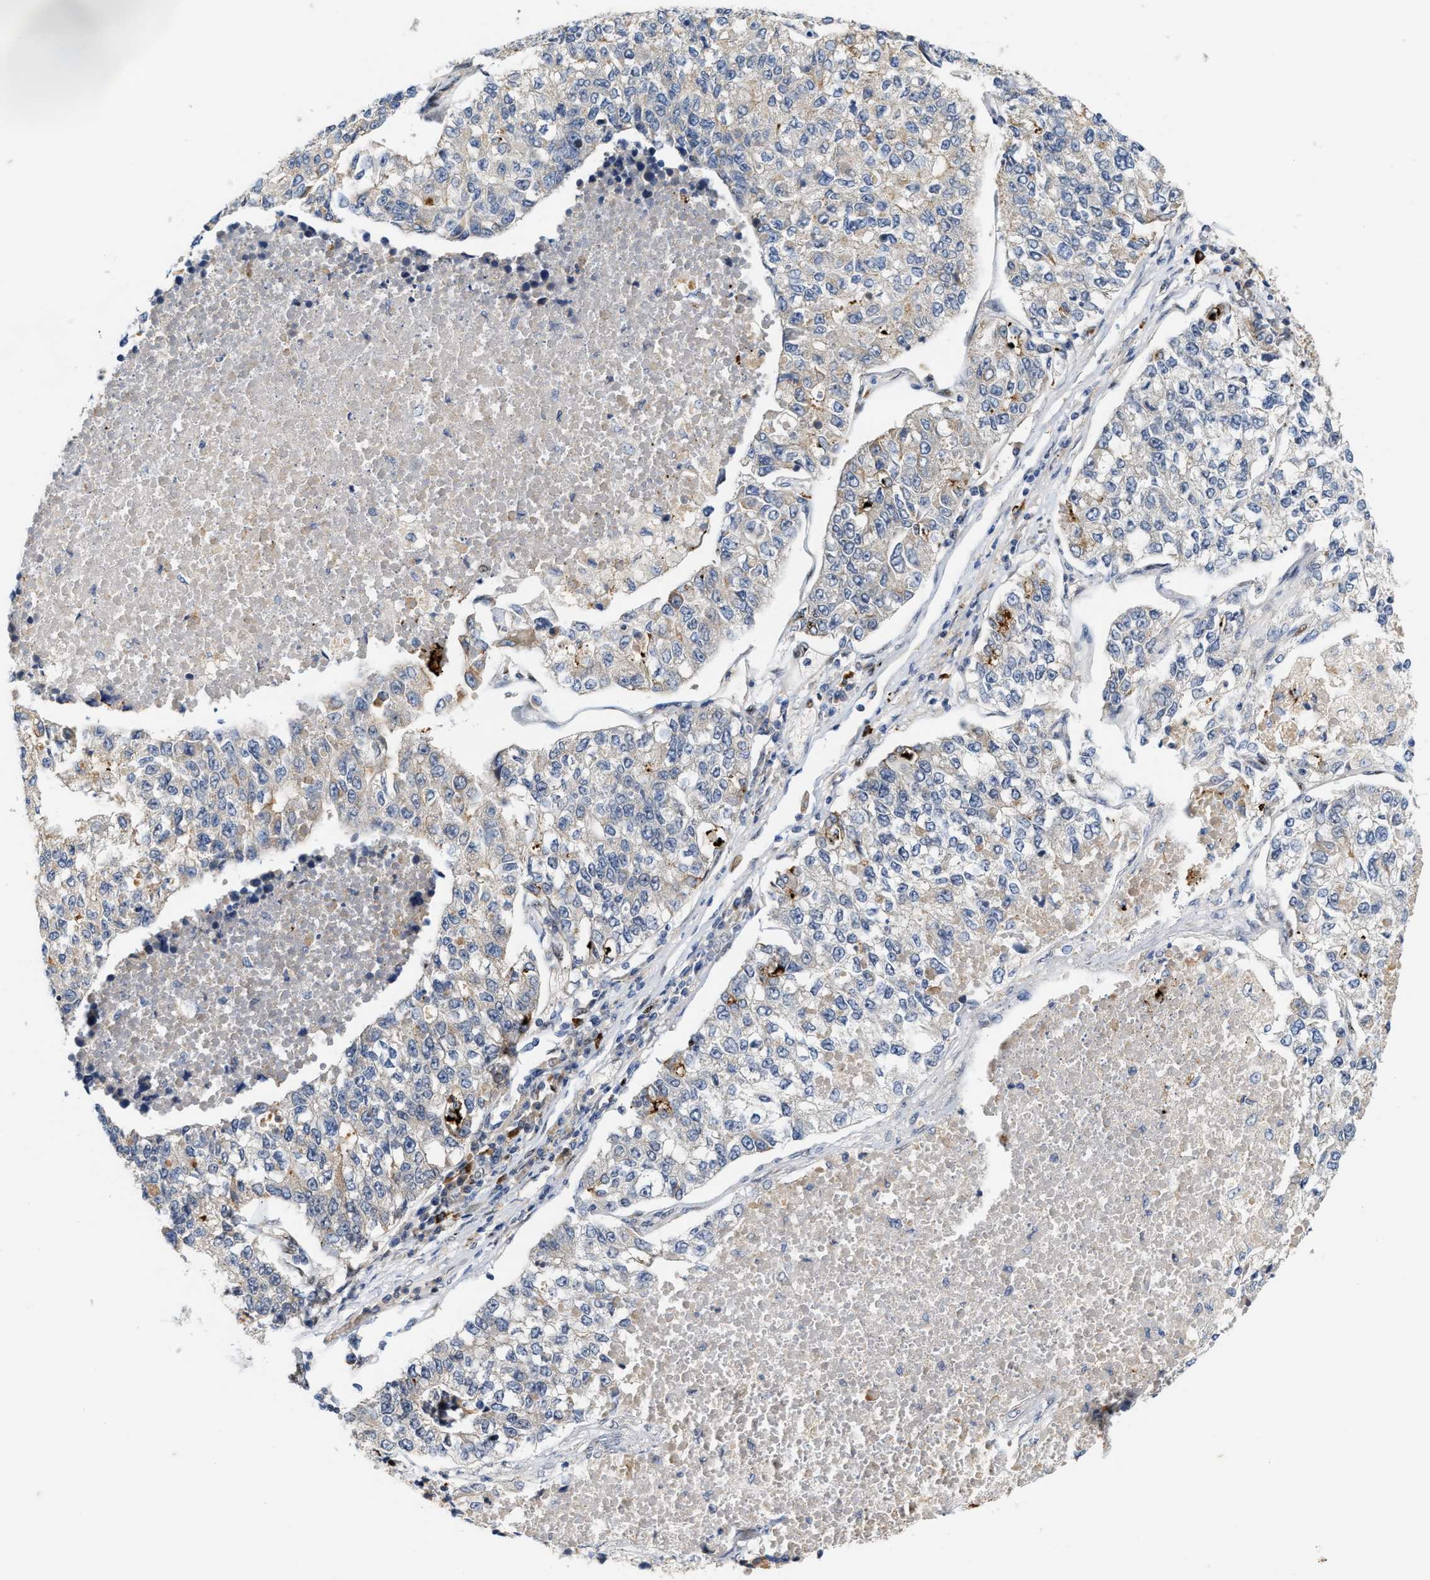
{"staining": {"intensity": "weak", "quantity": "<25%", "location": "cytoplasmic/membranous"}, "tissue": "lung cancer", "cell_type": "Tumor cells", "image_type": "cancer", "snomed": [{"axis": "morphology", "description": "Adenocarcinoma, NOS"}, {"axis": "topography", "description": "Lung"}], "caption": "This is an immunohistochemistry image of human lung cancer (adenocarcinoma). There is no positivity in tumor cells.", "gene": "TCF4", "patient": {"sex": "male", "age": 49}}